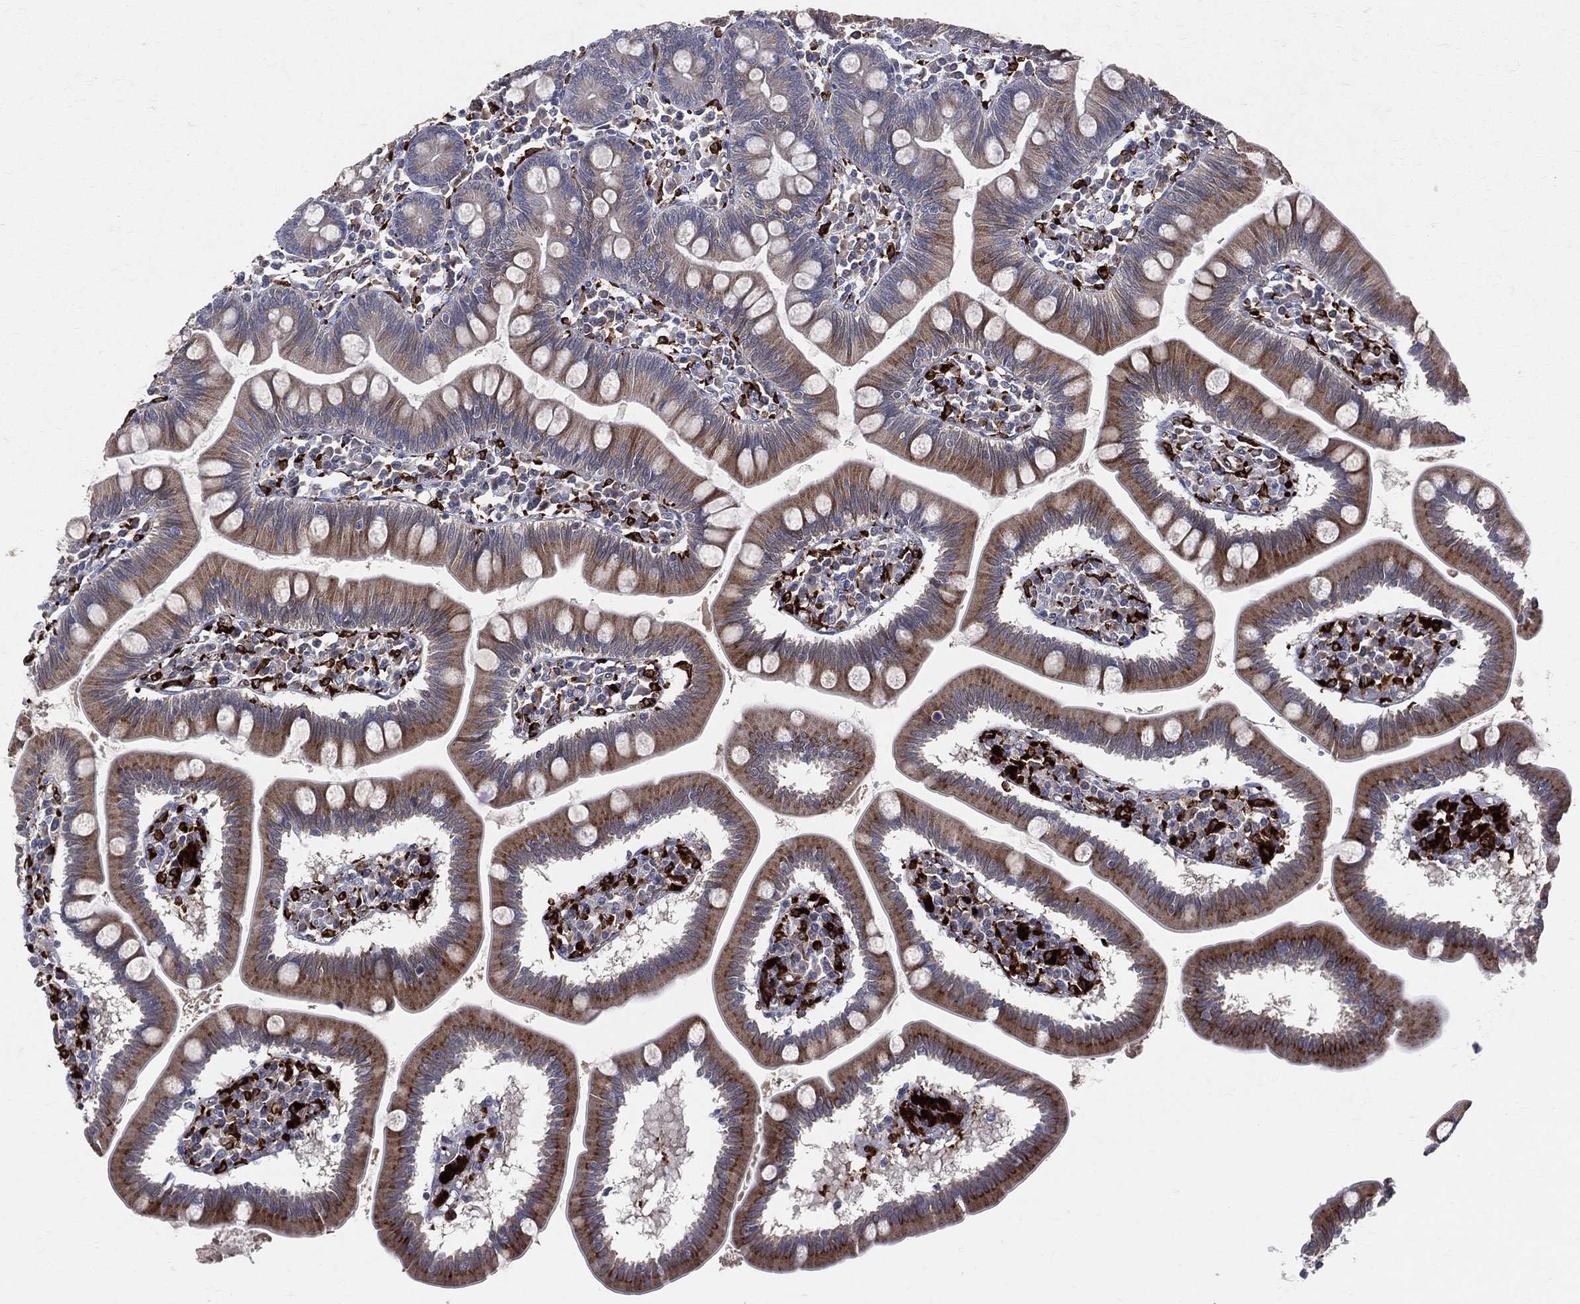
{"staining": {"intensity": "moderate", "quantity": ">75%", "location": "cytoplasmic/membranous"}, "tissue": "small intestine", "cell_type": "Glandular cells", "image_type": "normal", "snomed": [{"axis": "morphology", "description": "Normal tissue, NOS"}, {"axis": "topography", "description": "Small intestine"}], "caption": "Moderate cytoplasmic/membranous positivity for a protein is seen in about >75% of glandular cells of benign small intestine using immunohistochemistry (IHC).", "gene": "CD74", "patient": {"sex": "male", "age": 88}}